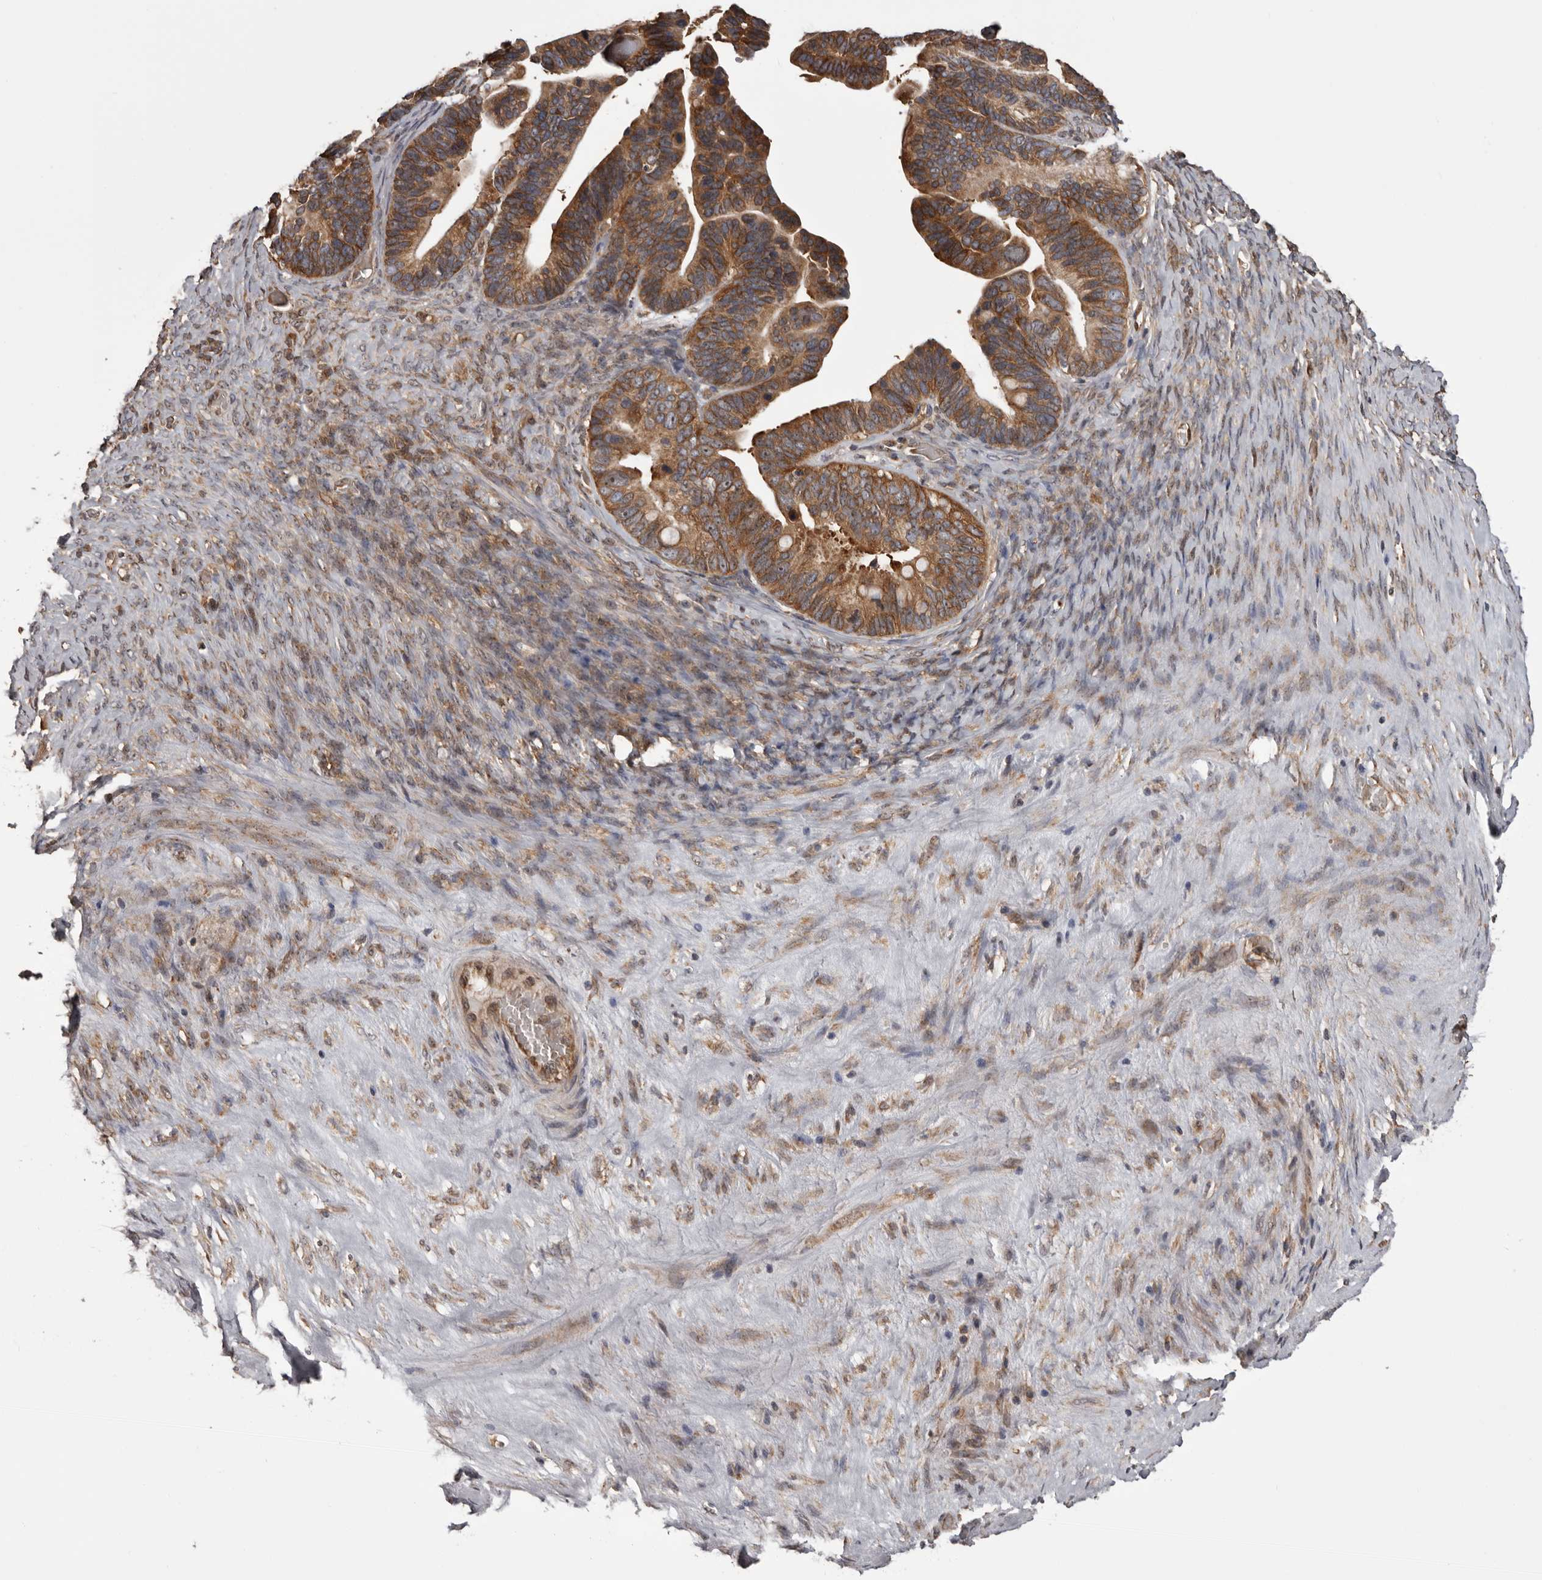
{"staining": {"intensity": "moderate", "quantity": ">75%", "location": "cytoplasmic/membranous"}, "tissue": "ovarian cancer", "cell_type": "Tumor cells", "image_type": "cancer", "snomed": [{"axis": "morphology", "description": "Cystadenocarcinoma, serous, NOS"}, {"axis": "topography", "description": "Ovary"}], "caption": "Human ovarian serous cystadenocarcinoma stained with a protein marker reveals moderate staining in tumor cells.", "gene": "DARS1", "patient": {"sex": "female", "age": 56}}